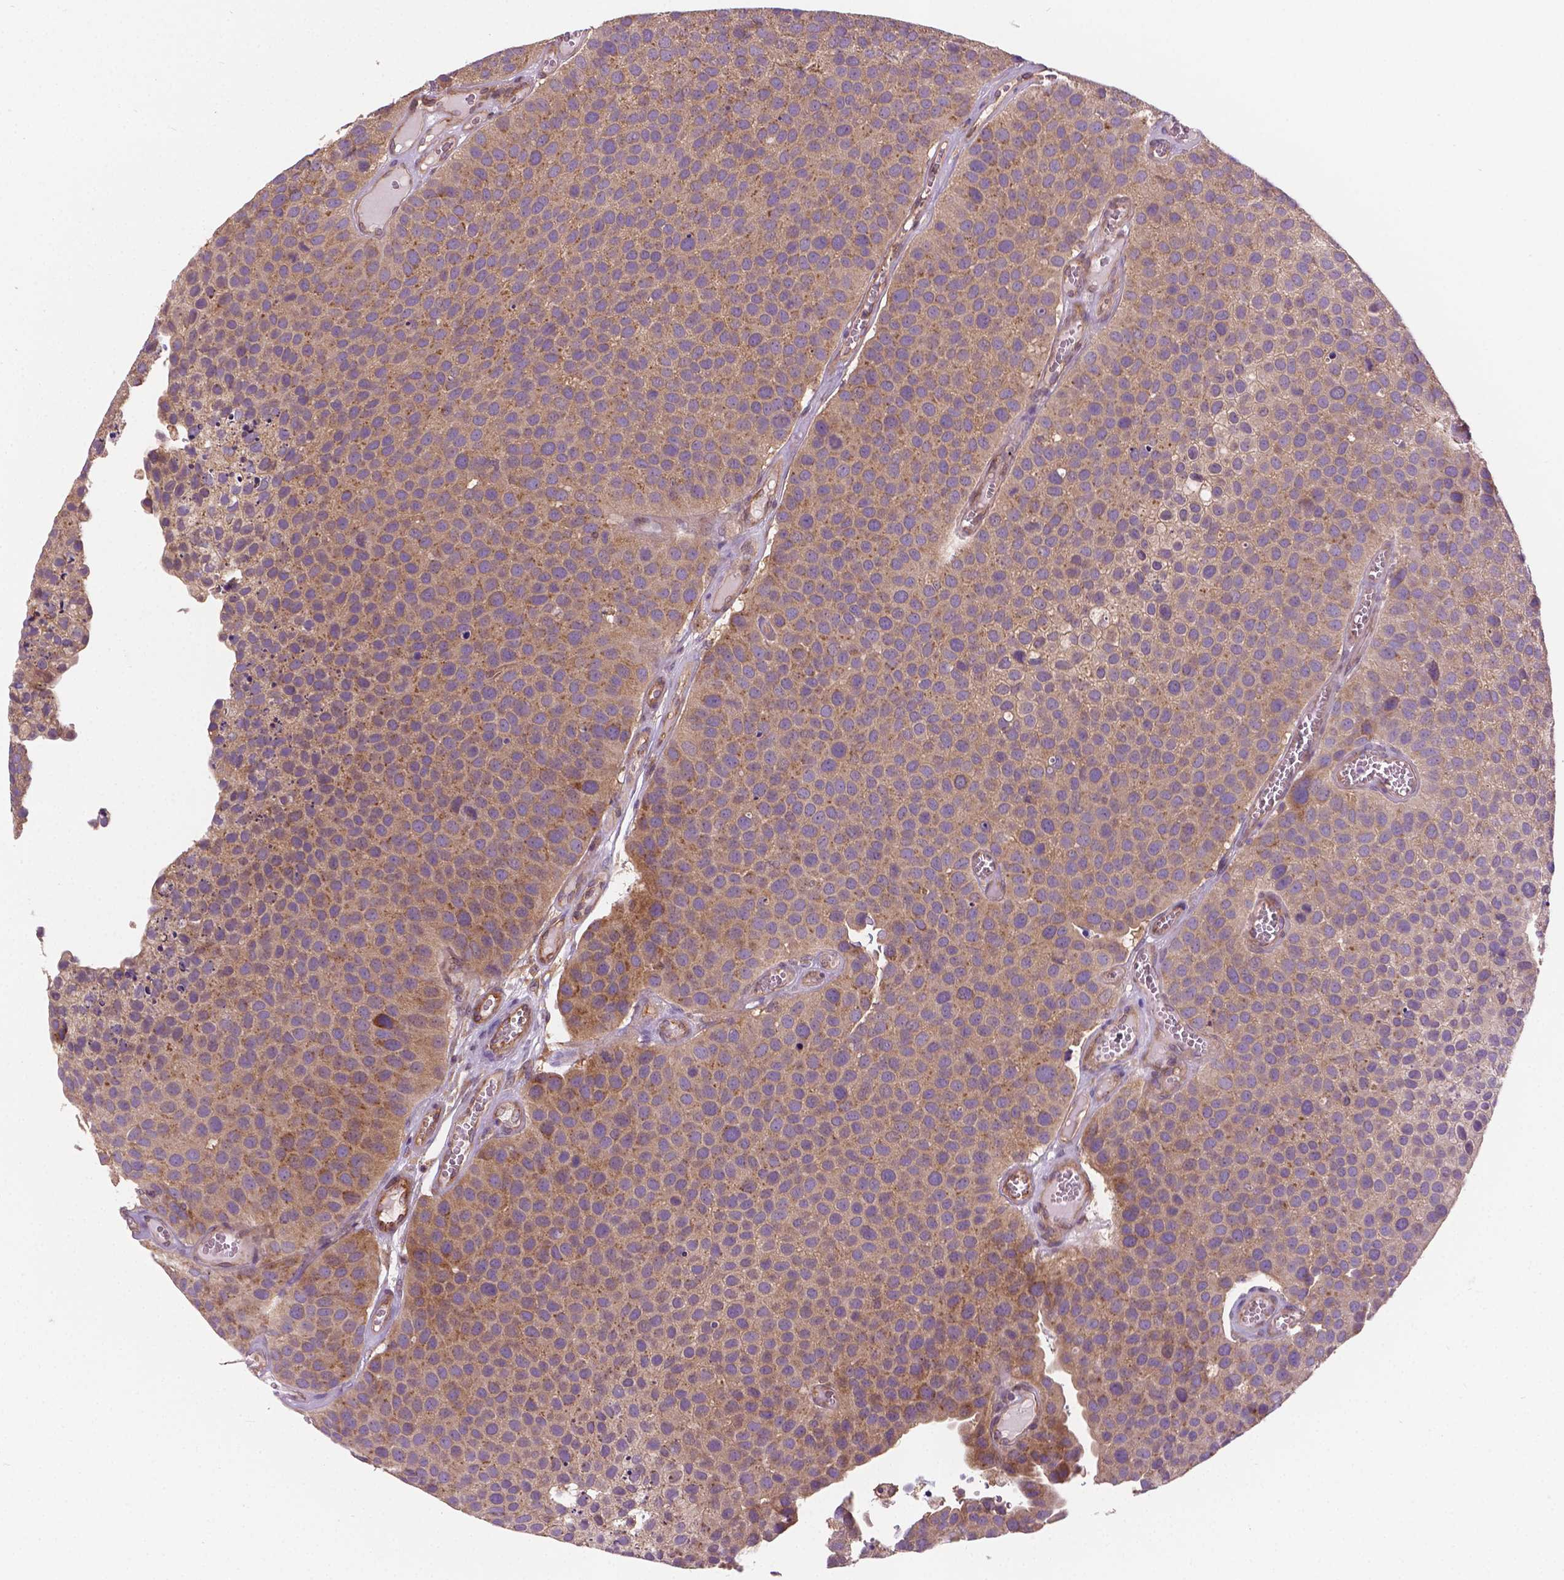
{"staining": {"intensity": "moderate", "quantity": ">75%", "location": "cytoplasmic/membranous"}, "tissue": "urothelial cancer", "cell_type": "Tumor cells", "image_type": "cancer", "snomed": [{"axis": "morphology", "description": "Urothelial carcinoma, Low grade"}, {"axis": "topography", "description": "Urinary bladder"}], "caption": "The histopathology image reveals staining of low-grade urothelial carcinoma, revealing moderate cytoplasmic/membranous protein positivity (brown color) within tumor cells. The protein is shown in brown color, while the nuclei are stained blue.", "gene": "MZT1", "patient": {"sex": "female", "age": 69}}